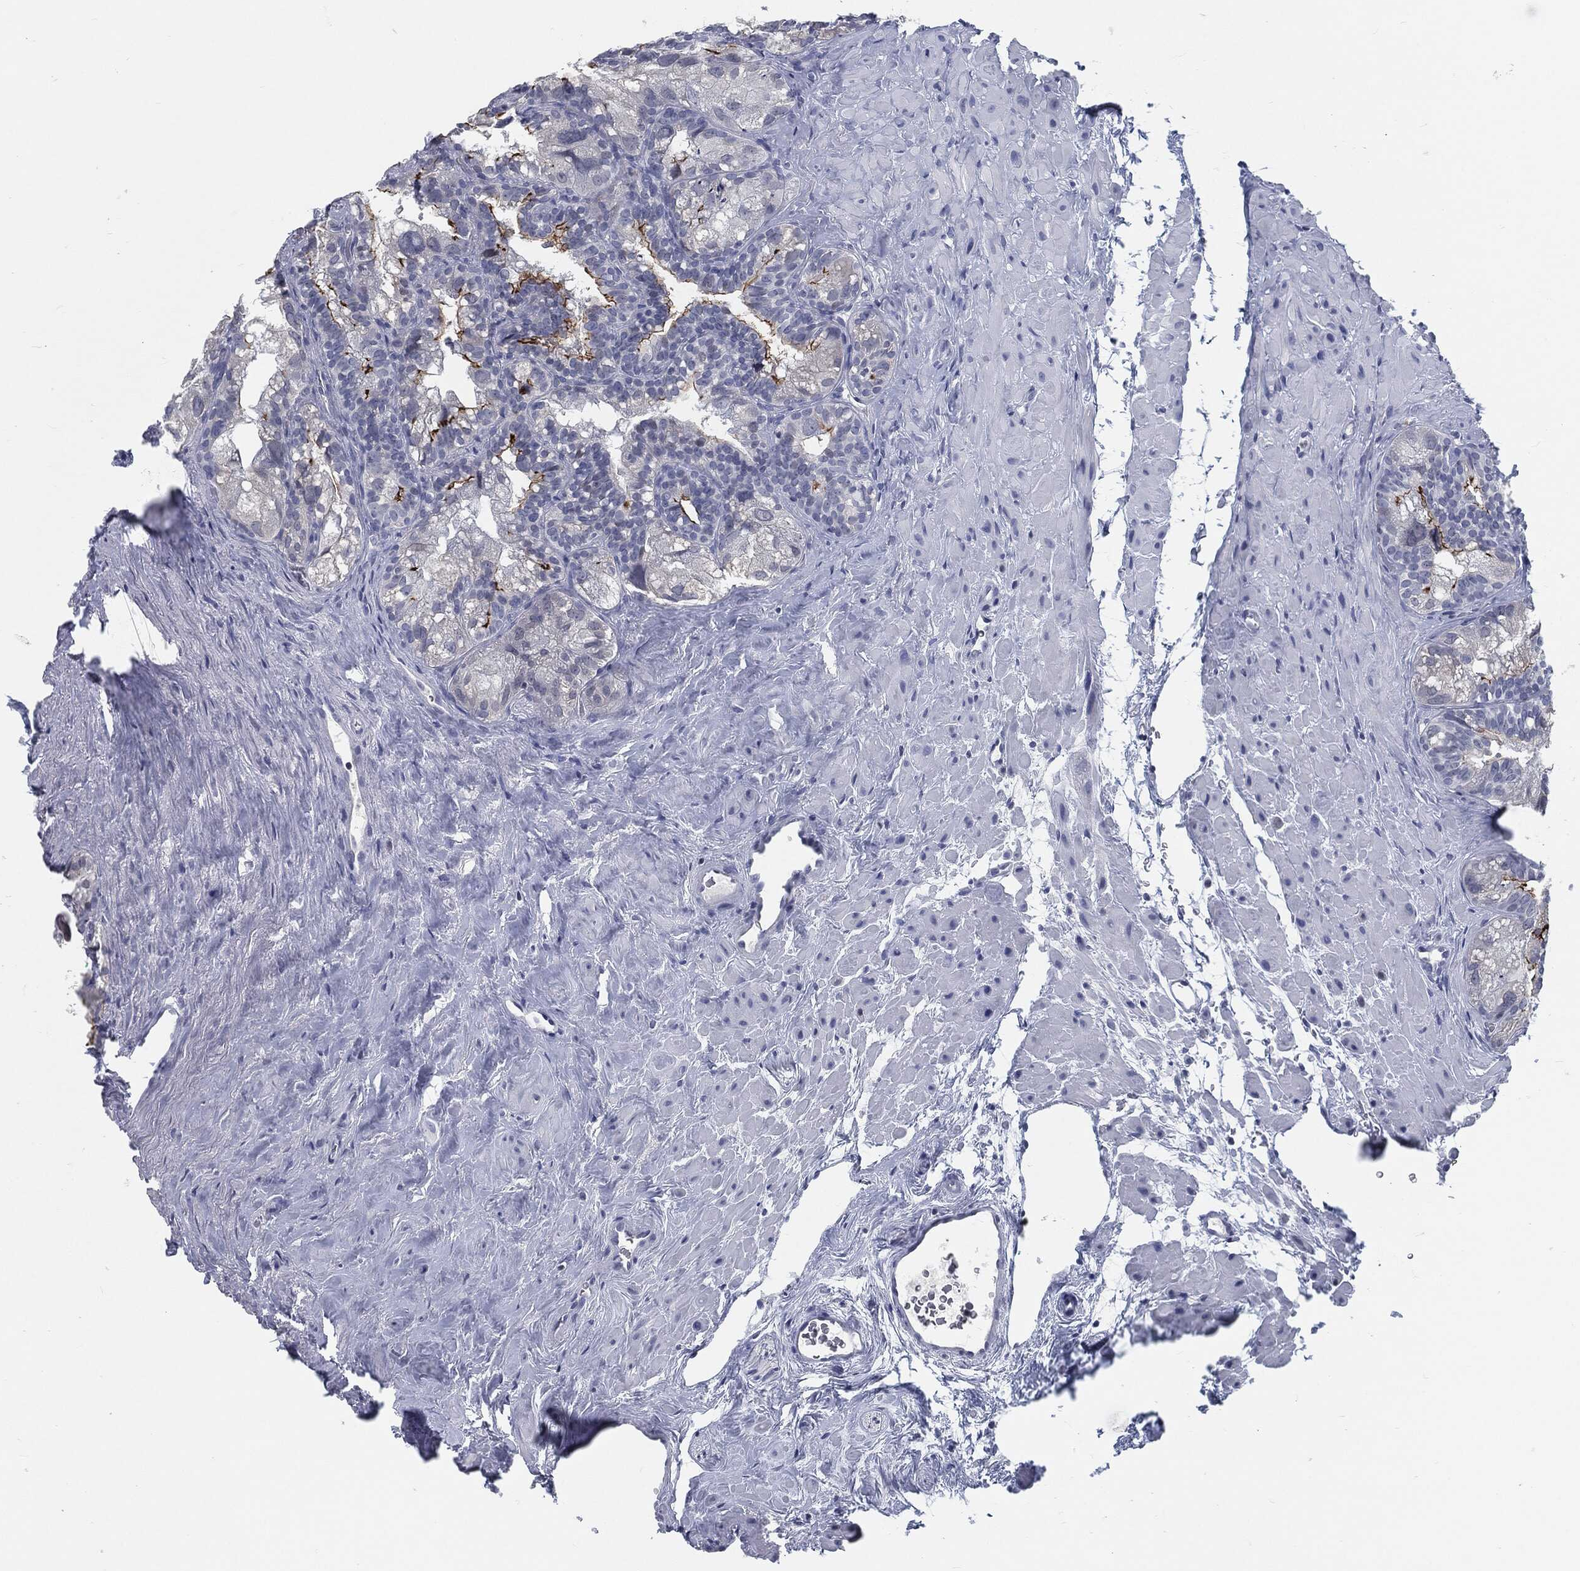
{"staining": {"intensity": "strong", "quantity": "<25%", "location": "cytoplasmic/membranous"}, "tissue": "seminal vesicle", "cell_type": "Glandular cells", "image_type": "normal", "snomed": [{"axis": "morphology", "description": "Normal tissue, NOS"}, {"axis": "topography", "description": "Seminal veicle"}], "caption": "Unremarkable seminal vesicle reveals strong cytoplasmic/membranous staining in approximately <25% of glandular cells, visualized by immunohistochemistry.", "gene": "PROM1", "patient": {"sex": "male", "age": 72}}